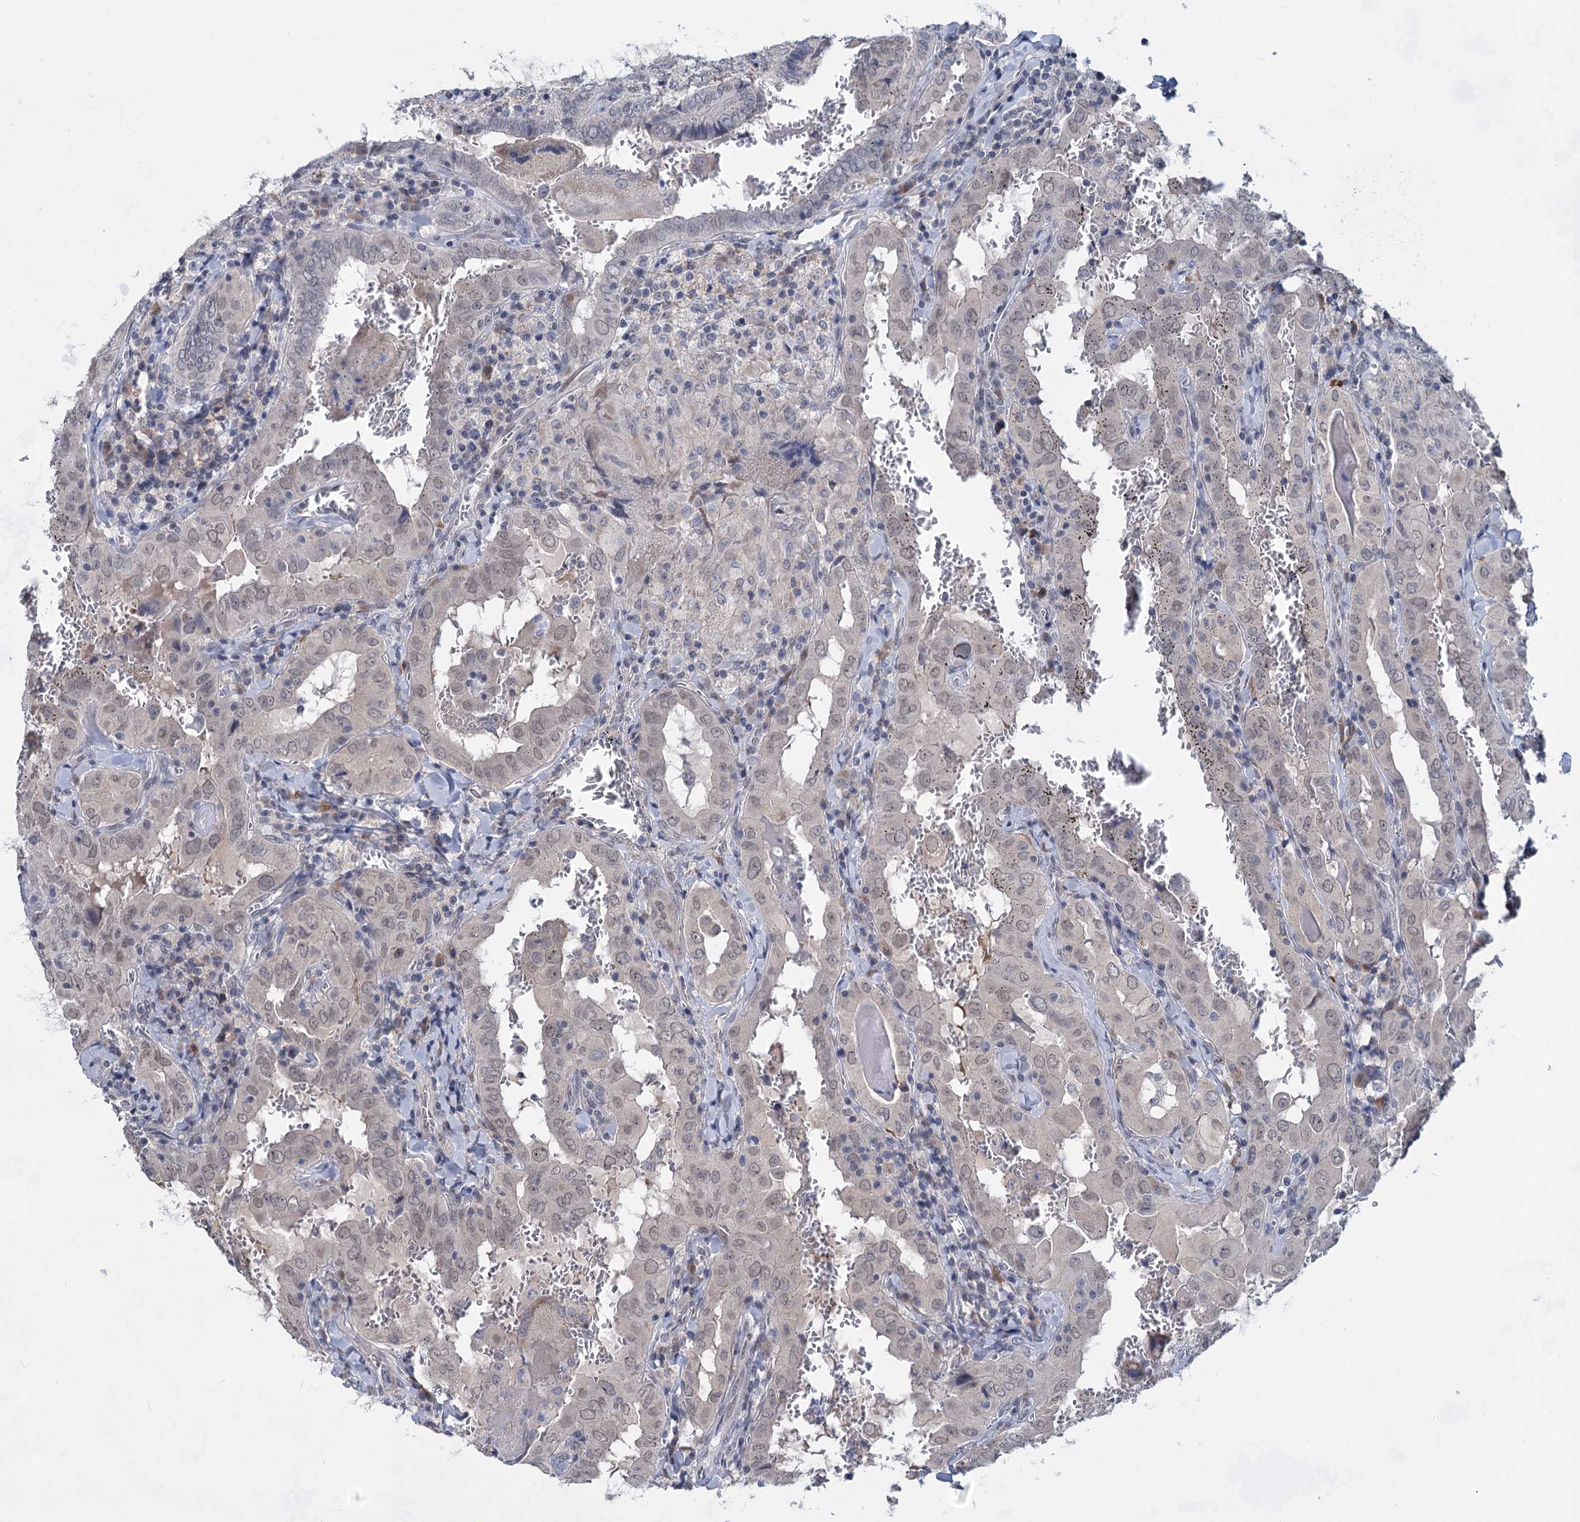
{"staining": {"intensity": "weak", "quantity": "<25%", "location": "nuclear"}, "tissue": "thyroid cancer", "cell_type": "Tumor cells", "image_type": "cancer", "snomed": [{"axis": "morphology", "description": "Papillary adenocarcinoma, NOS"}, {"axis": "topography", "description": "Thyroid gland"}], "caption": "An image of human thyroid papillary adenocarcinoma is negative for staining in tumor cells.", "gene": "TTC17", "patient": {"sex": "female", "age": 72}}